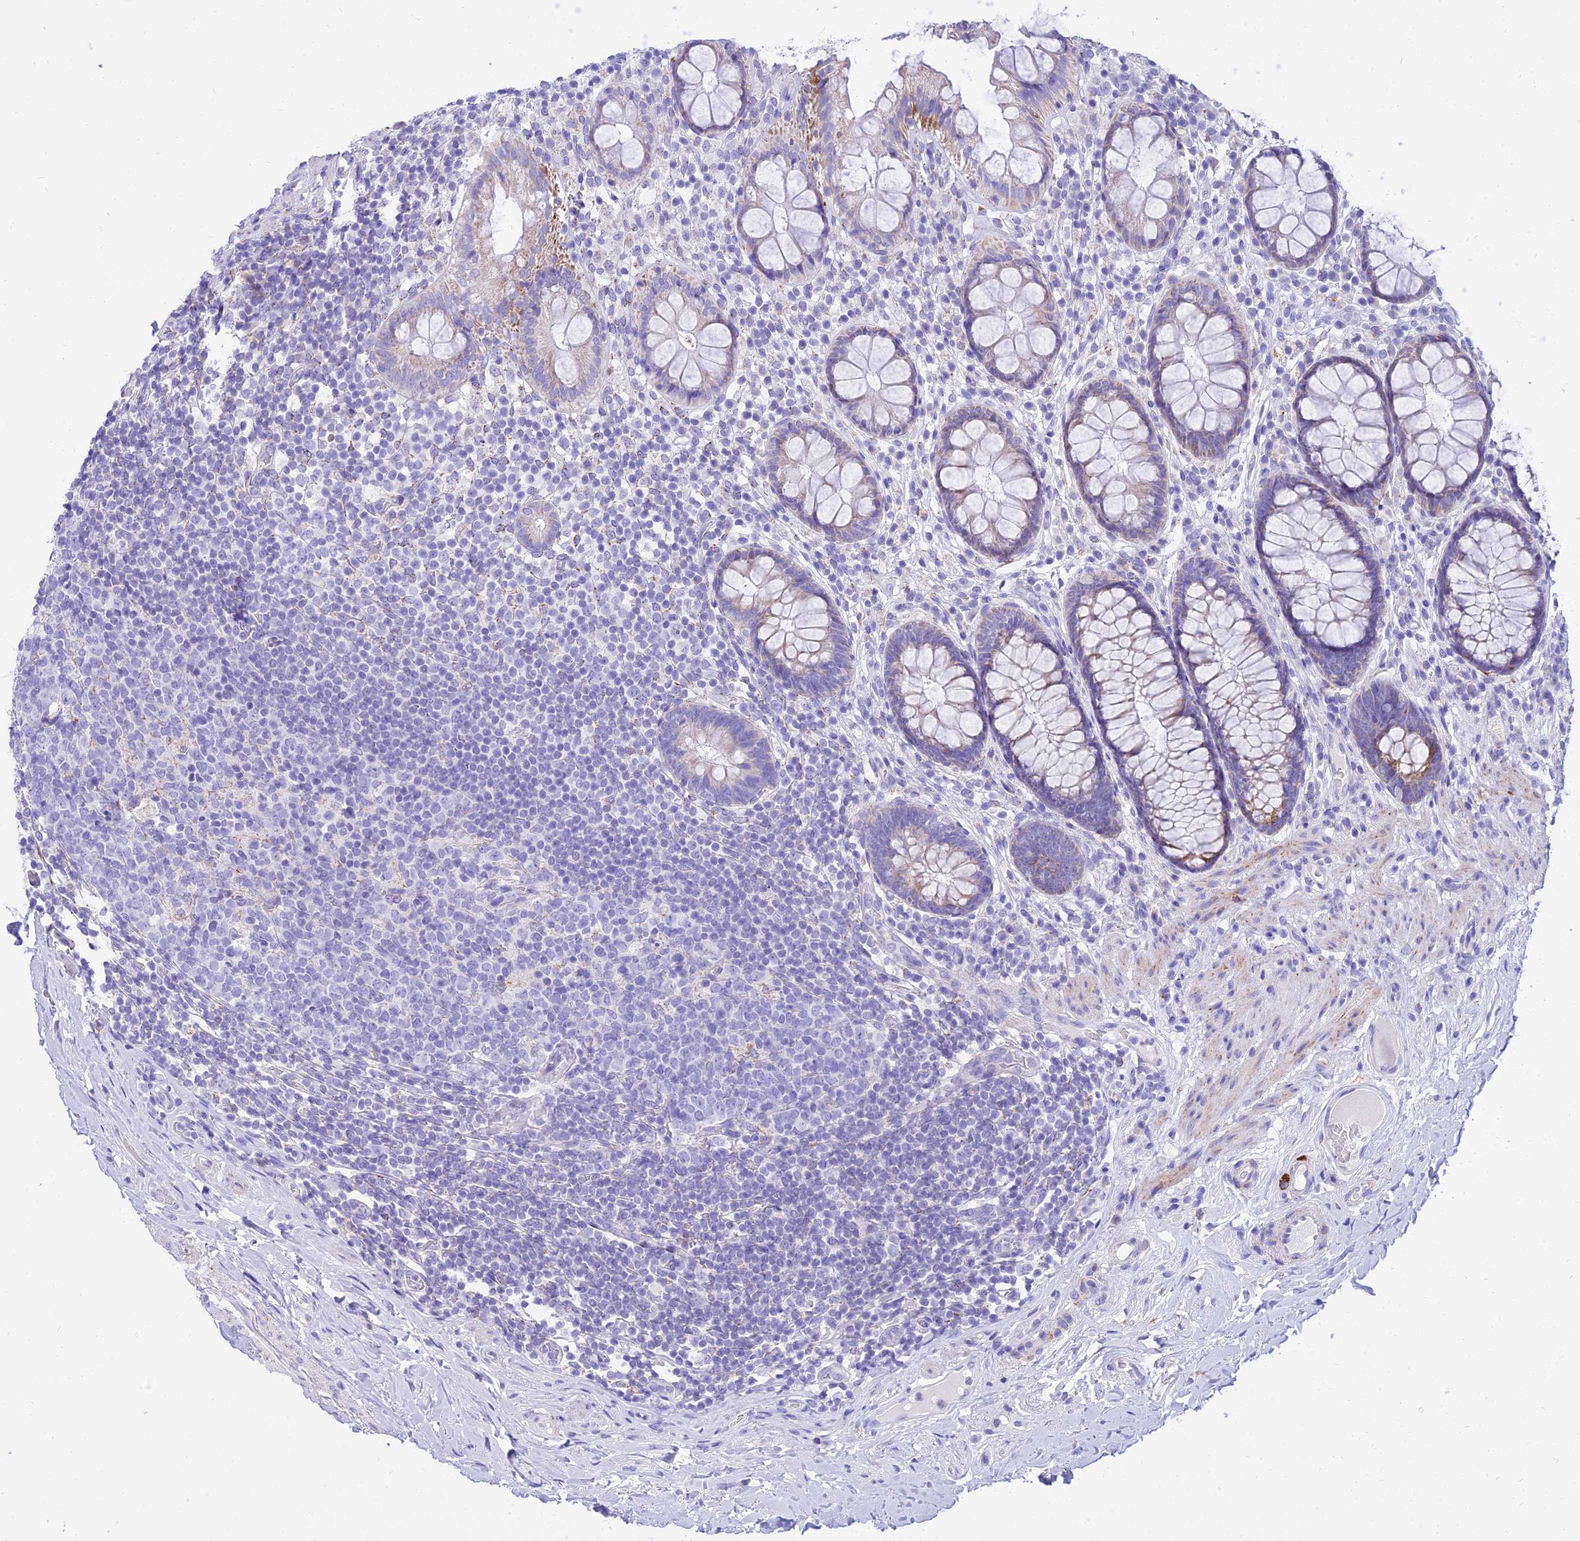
{"staining": {"intensity": "moderate", "quantity": "<25%", "location": "cytoplasmic/membranous"}, "tissue": "rectum", "cell_type": "Glandular cells", "image_type": "normal", "snomed": [{"axis": "morphology", "description": "Normal tissue, NOS"}, {"axis": "topography", "description": "Rectum"}], "caption": "IHC (DAB) staining of benign human rectum demonstrates moderate cytoplasmic/membranous protein expression in about <25% of glandular cells.", "gene": "PKN3", "patient": {"sex": "male", "age": 83}}